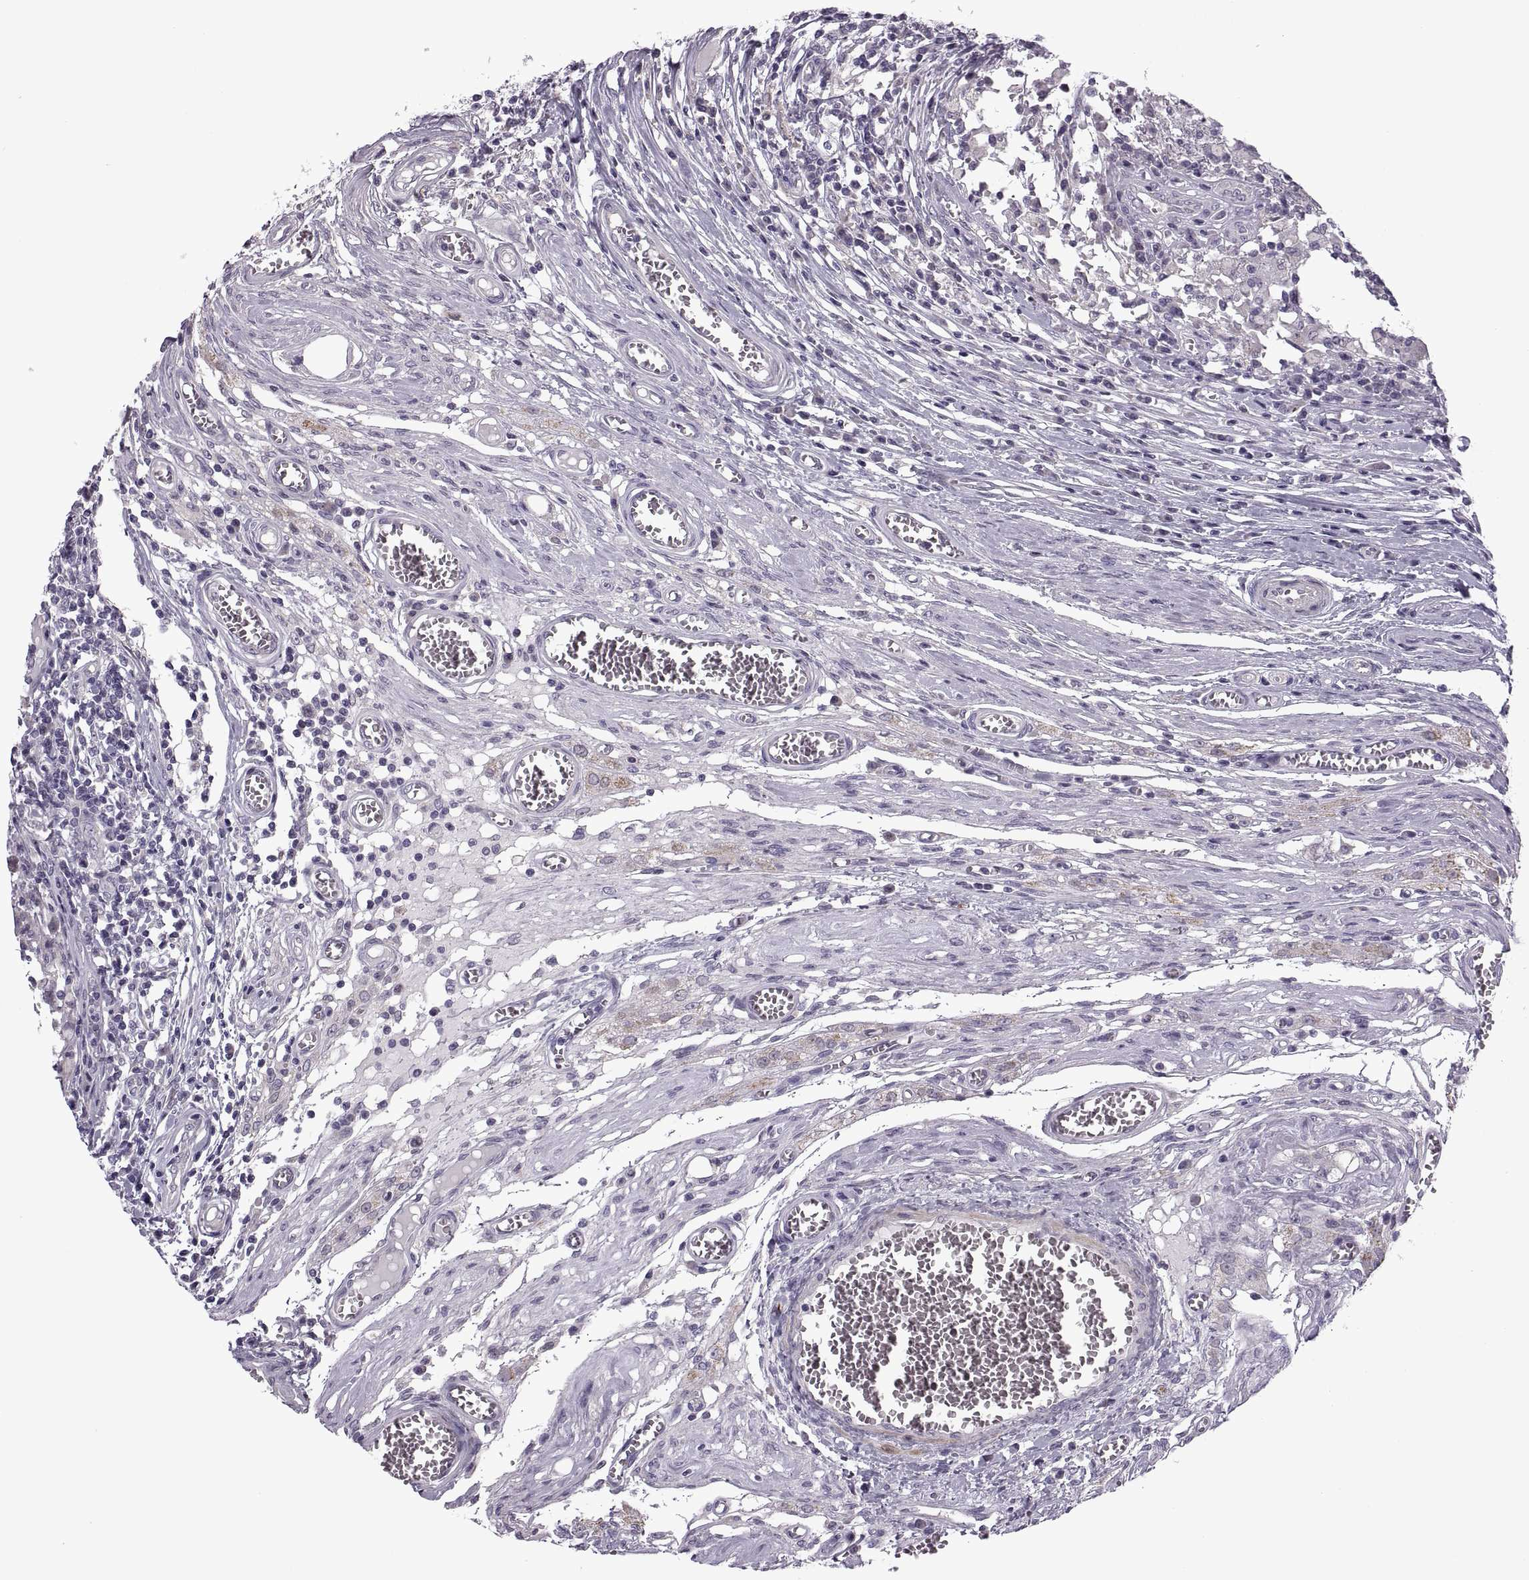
{"staining": {"intensity": "weak", "quantity": "<25%", "location": "cytoplasmic/membranous"}, "tissue": "testis cancer", "cell_type": "Tumor cells", "image_type": "cancer", "snomed": [{"axis": "morphology", "description": "Carcinoma, Embryonal, NOS"}, {"axis": "topography", "description": "Testis"}], "caption": "The photomicrograph shows no staining of tumor cells in testis cancer (embryonal carcinoma).", "gene": "RIPK4", "patient": {"sex": "male", "age": 36}}